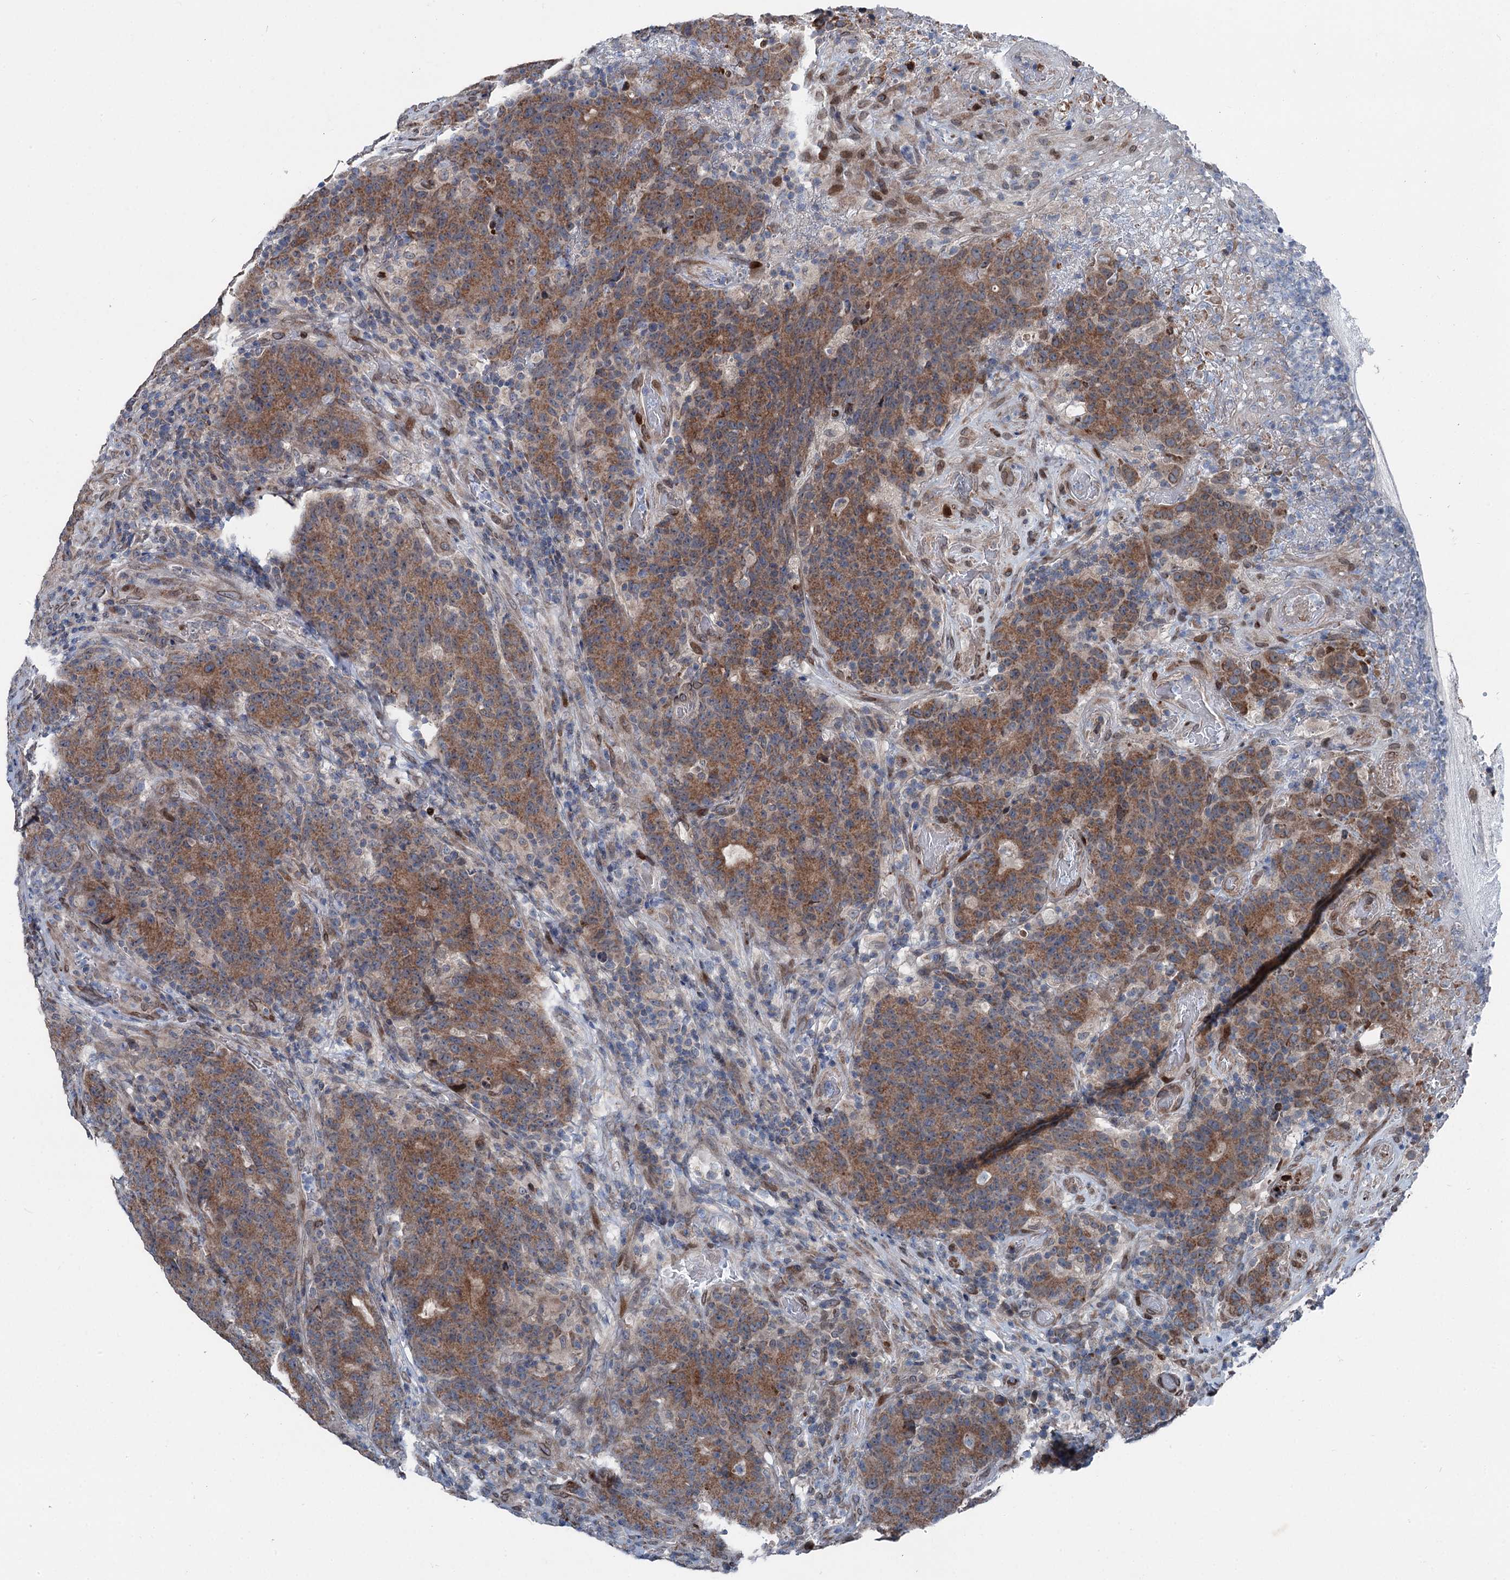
{"staining": {"intensity": "moderate", "quantity": ">75%", "location": "cytoplasmic/membranous"}, "tissue": "colorectal cancer", "cell_type": "Tumor cells", "image_type": "cancer", "snomed": [{"axis": "morphology", "description": "Adenocarcinoma, NOS"}, {"axis": "topography", "description": "Colon"}], "caption": "This is an image of IHC staining of colorectal adenocarcinoma, which shows moderate expression in the cytoplasmic/membranous of tumor cells.", "gene": "MRPL14", "patient": {"sex": "female", "age": 75}}